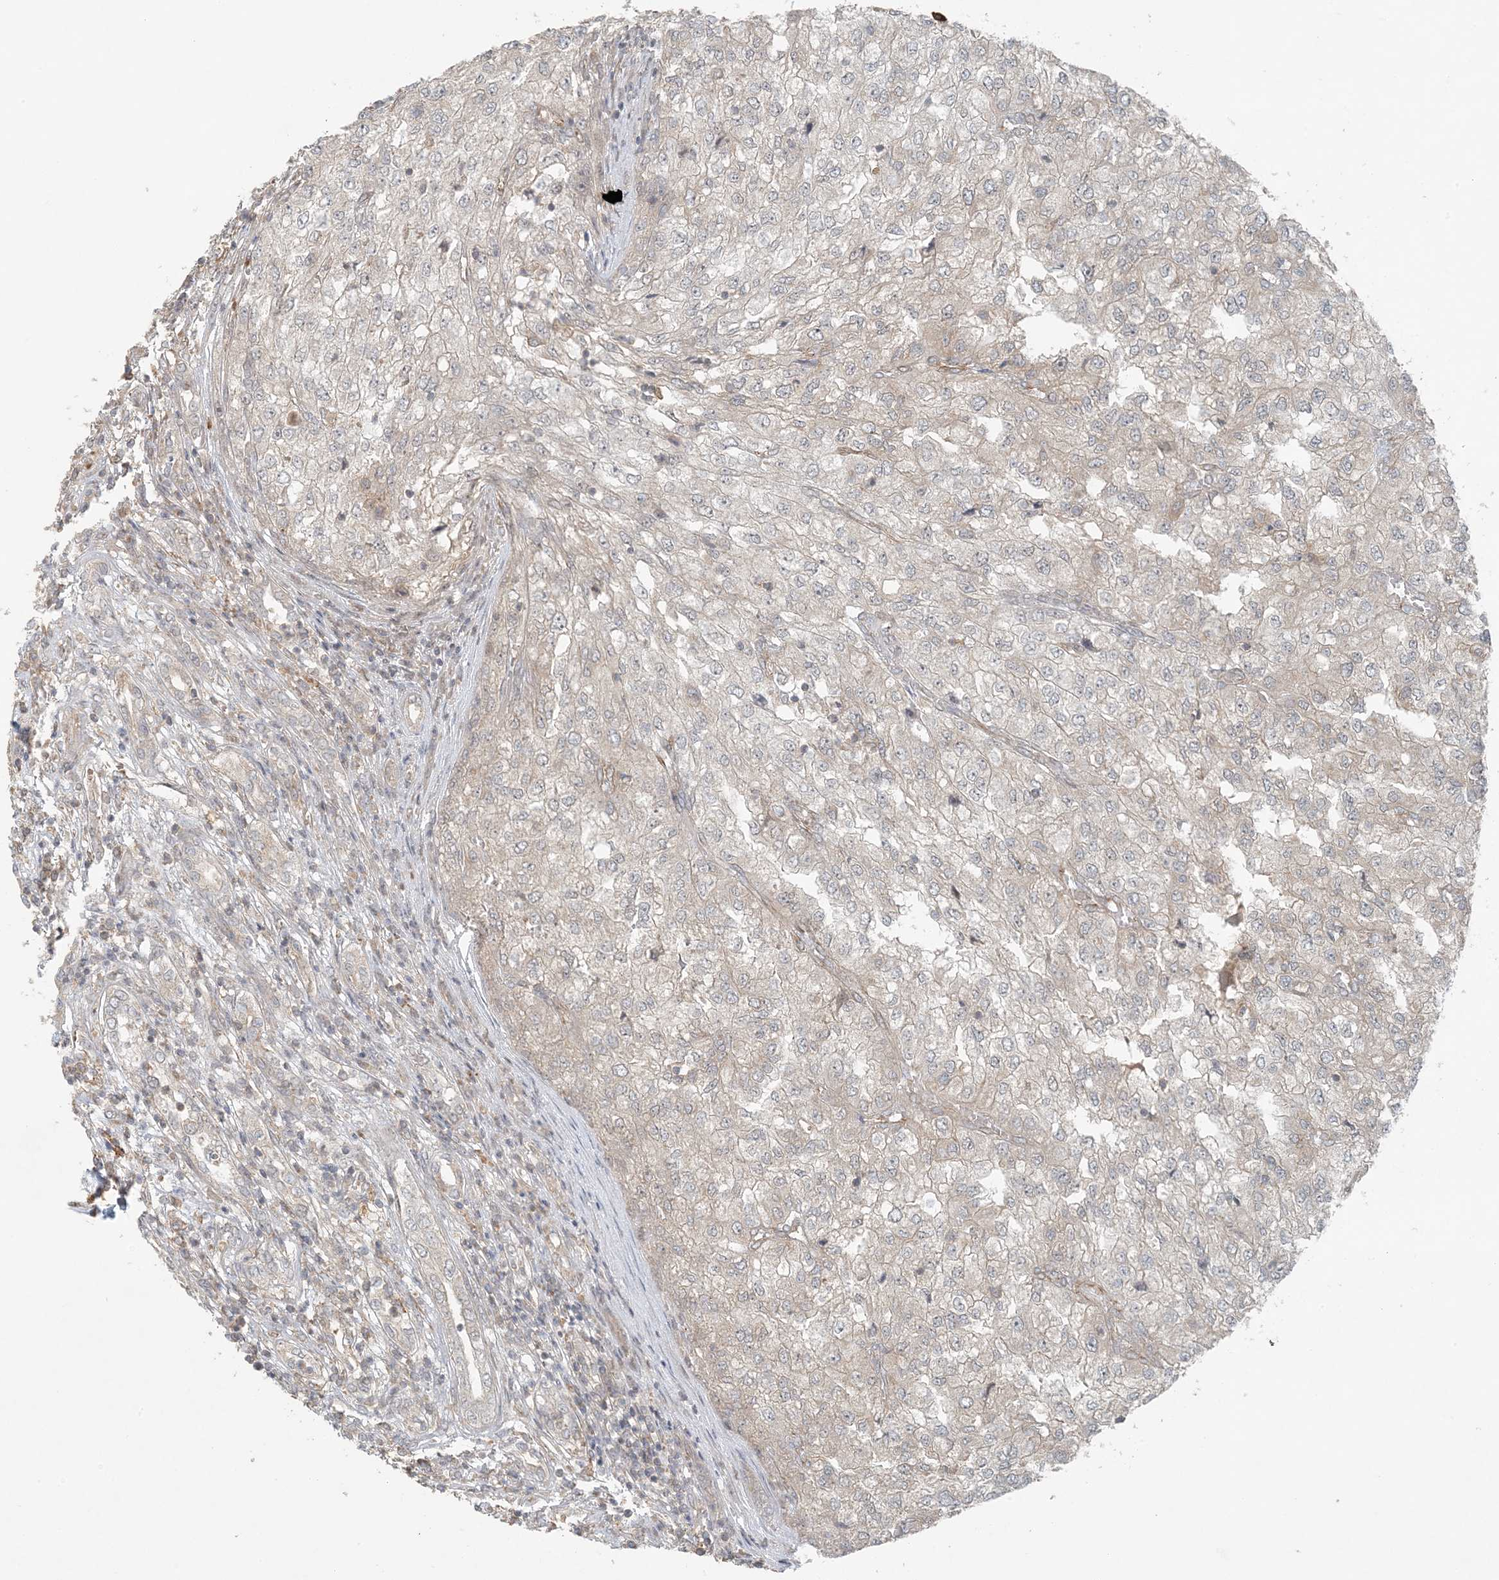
{"staining": {"intensity": "negative", "quantity": "none", "location": "none"}, "tissue": "renal cancer", "cell_type": "Tumor cells", "image_type": "cancer", "snomed": [{"axis": "morphology", "description": "Adenocarcinoma, NOS"}, {"axis": "topography", "description": "Kidney"}], "caption": "An immunohistochemistry (IHC) image of renal cancer is shown. There is no staining in tumor cells of renal cancer.", "gene": "OBI1", "patient": {"sex": "female", "age": 54}}